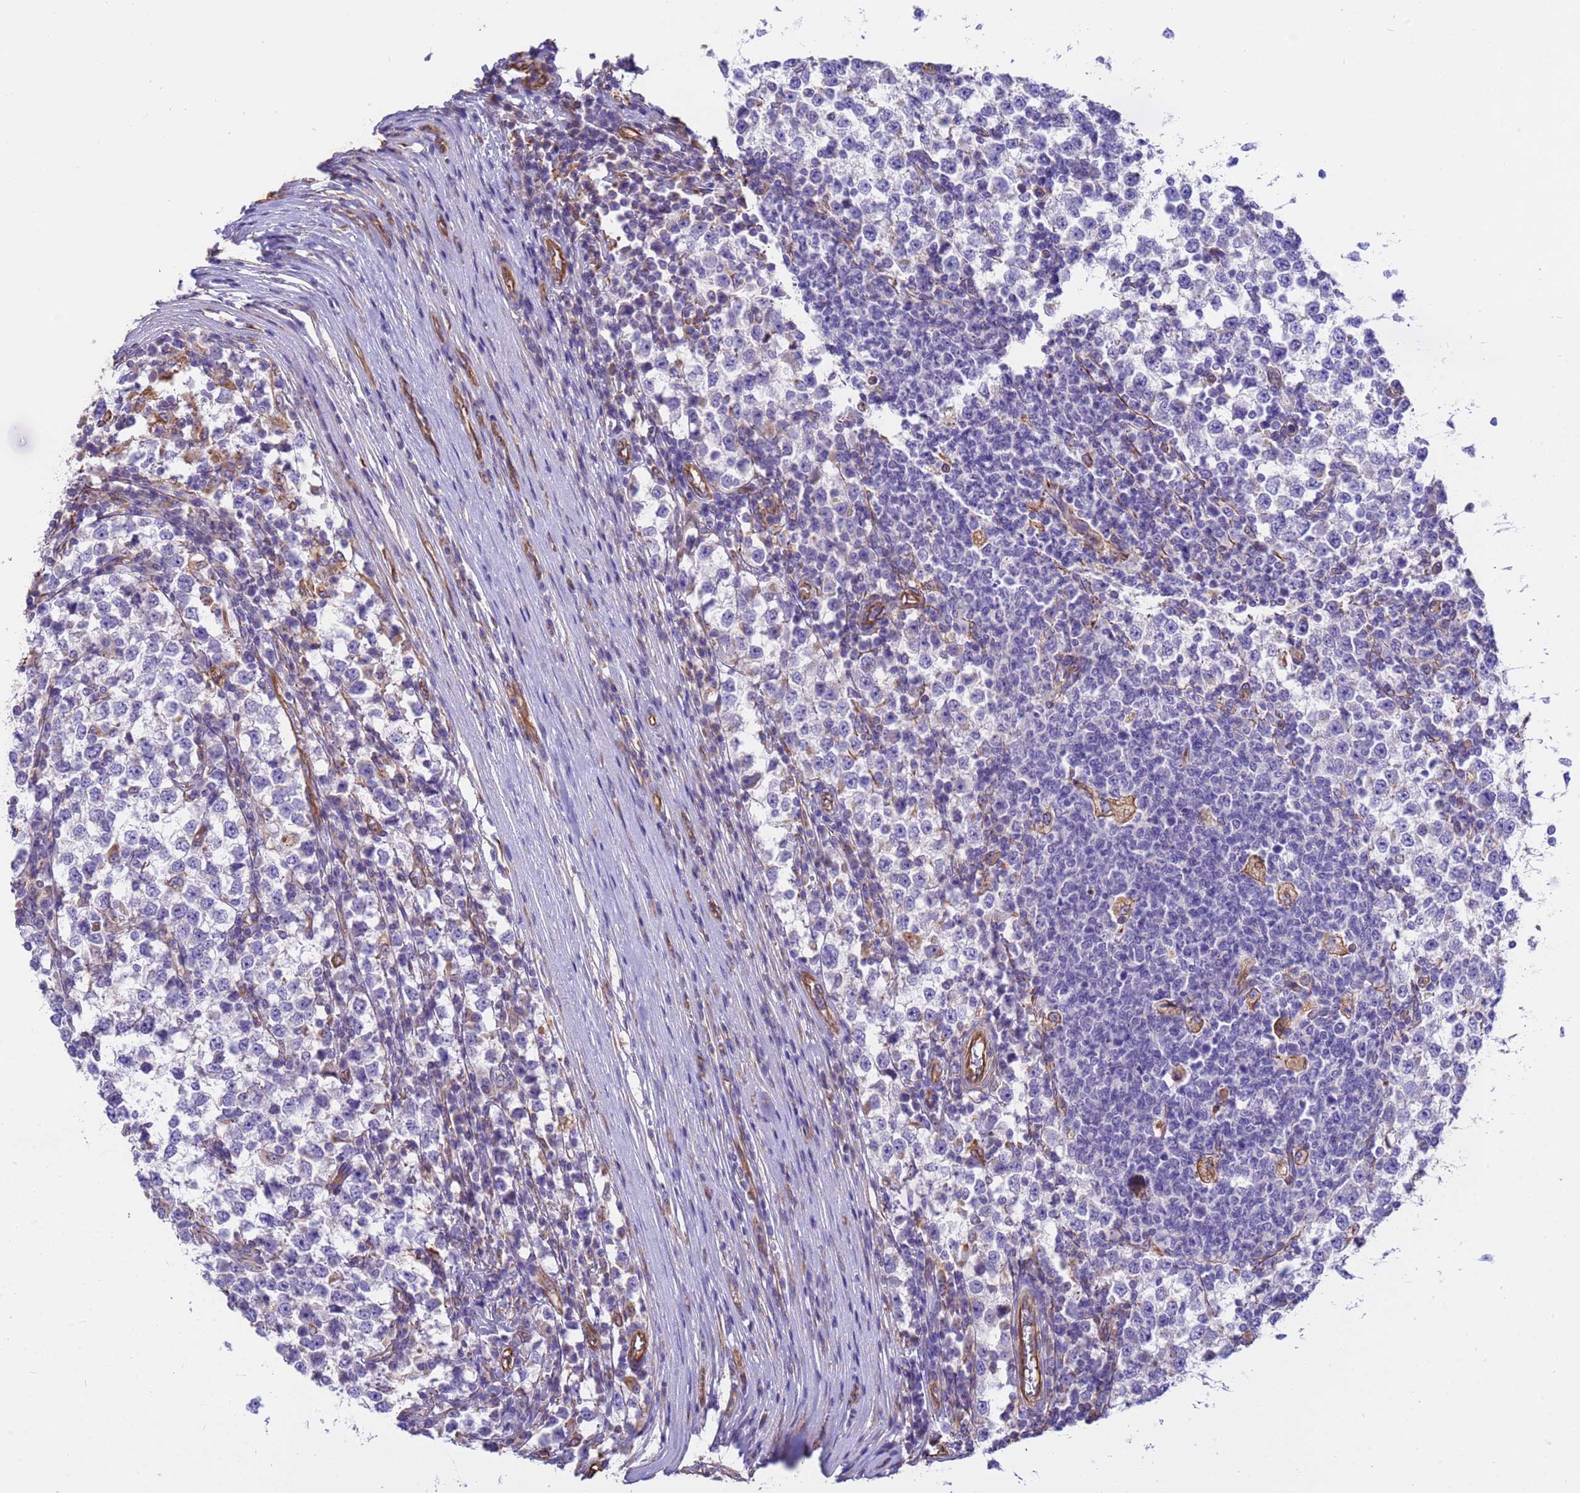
{"staining": {"intensity": "negative", "quantity": "none", "location": "none"}, "tissue": "testis cancer", "cell_type": "Tumor cells", "image_type": "cancer", "snomed": [{"axis": "morphology", "description": "Seminoma, NOS"}, {"axis": "topography", "description": "Testis"}], "caption": "The micrograph shows no significant staining in tumor cells of testis cancer (seminoma).", "gene": "TCEAL3", "patient": {"sex": "male", "age": 65}}